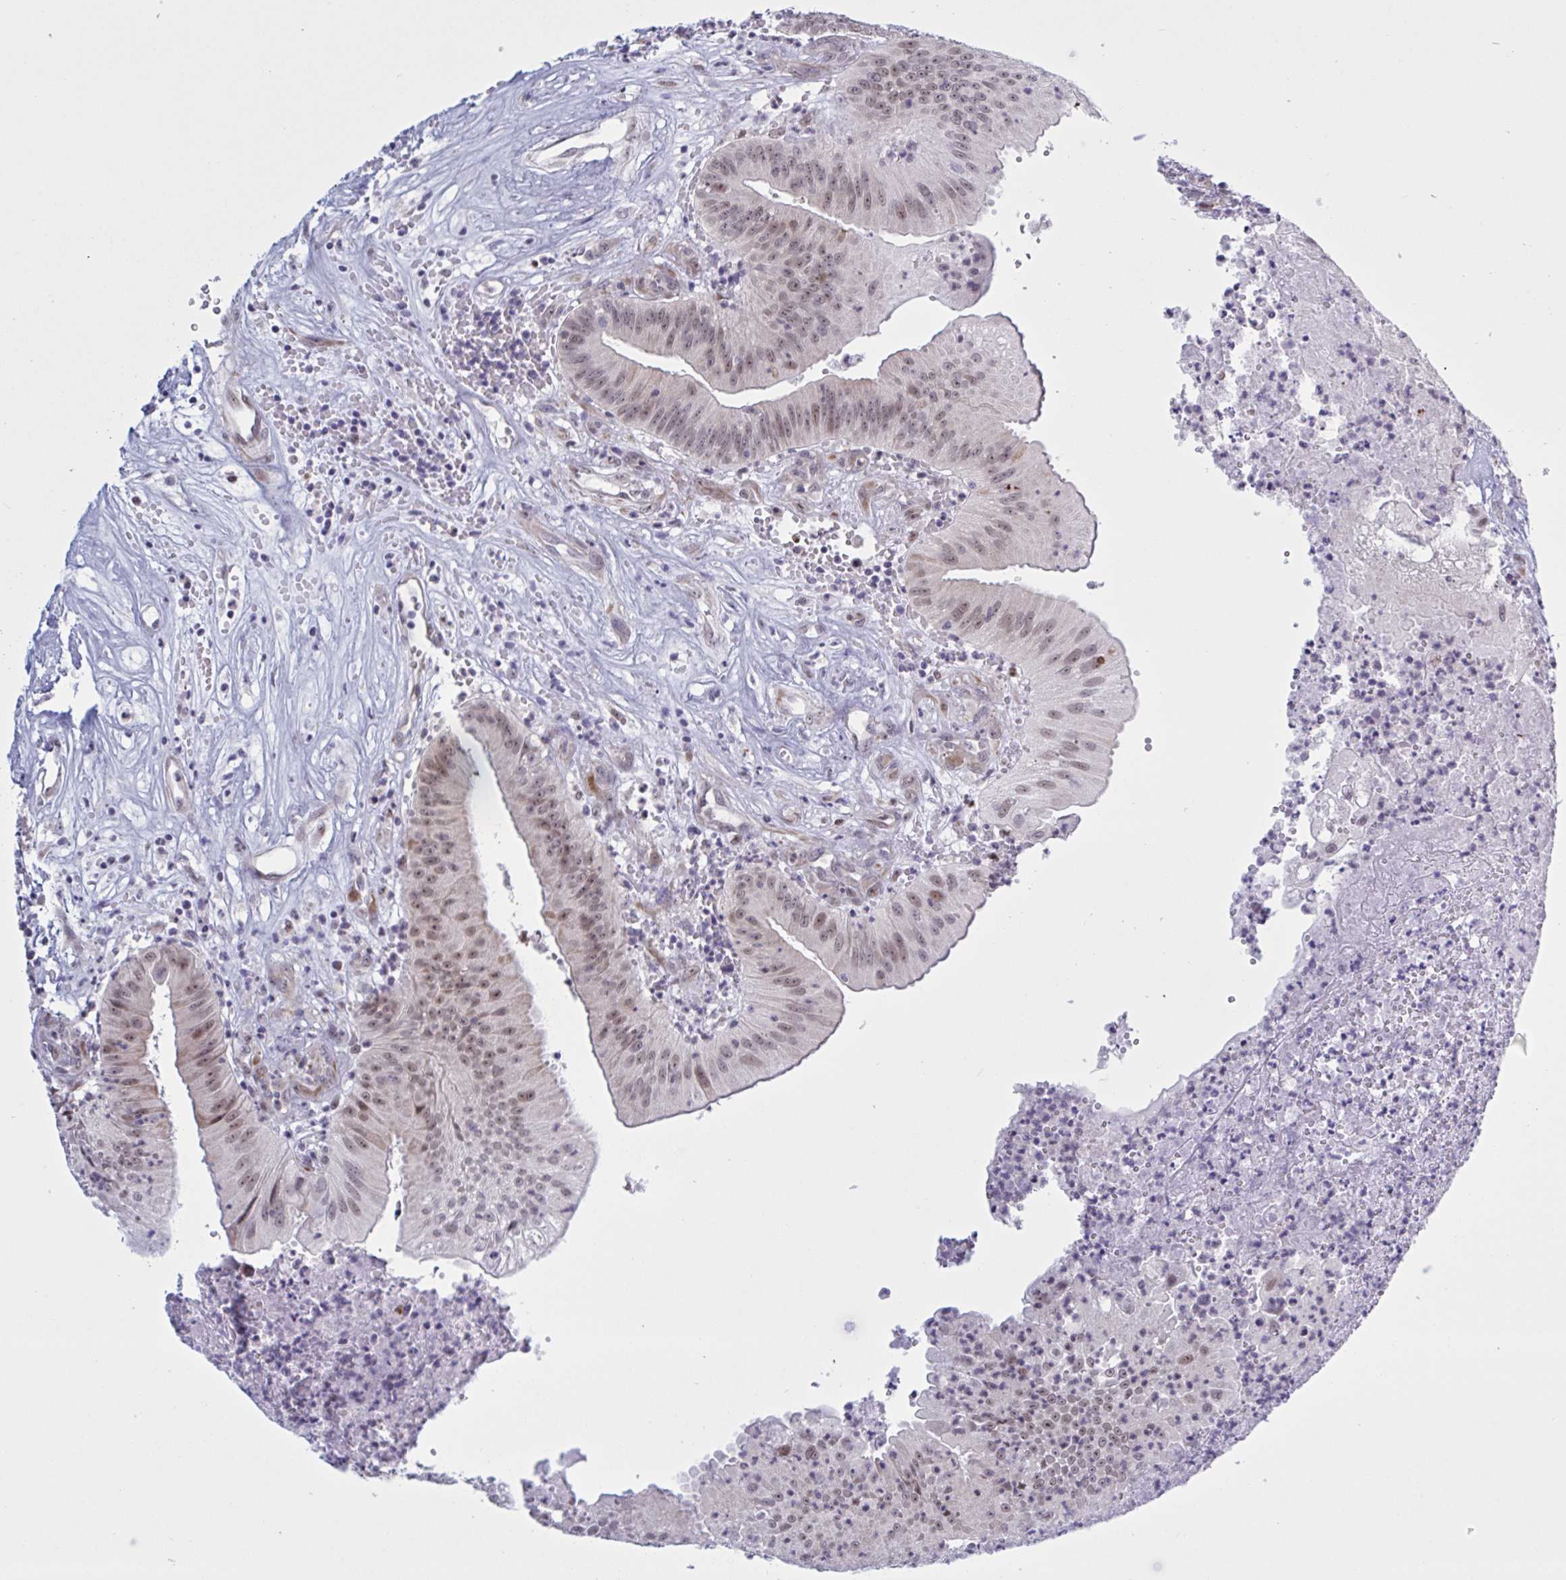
{"staining": {"intensity": "moderate", "quantity": ">75%", "location": "nuclear"}, "tissue": "head and neck cancer", "cell_type": "Tumor cells", "image_type": "cancer", "snomed": [{"axis": "morphology", "description": "Adenocarcinoma, NOS"}, {"axis": "topography", "description": "Head-Neck"}], "caption": "Immunohistochemical staining of head and neck cancer (adenocarcinoma) exhibits medium levels of moderate nuclear protein staining in about >75% of tumor cells.", "gene": "PRMT6", "patient": {"sex": "male", "age": 44}}